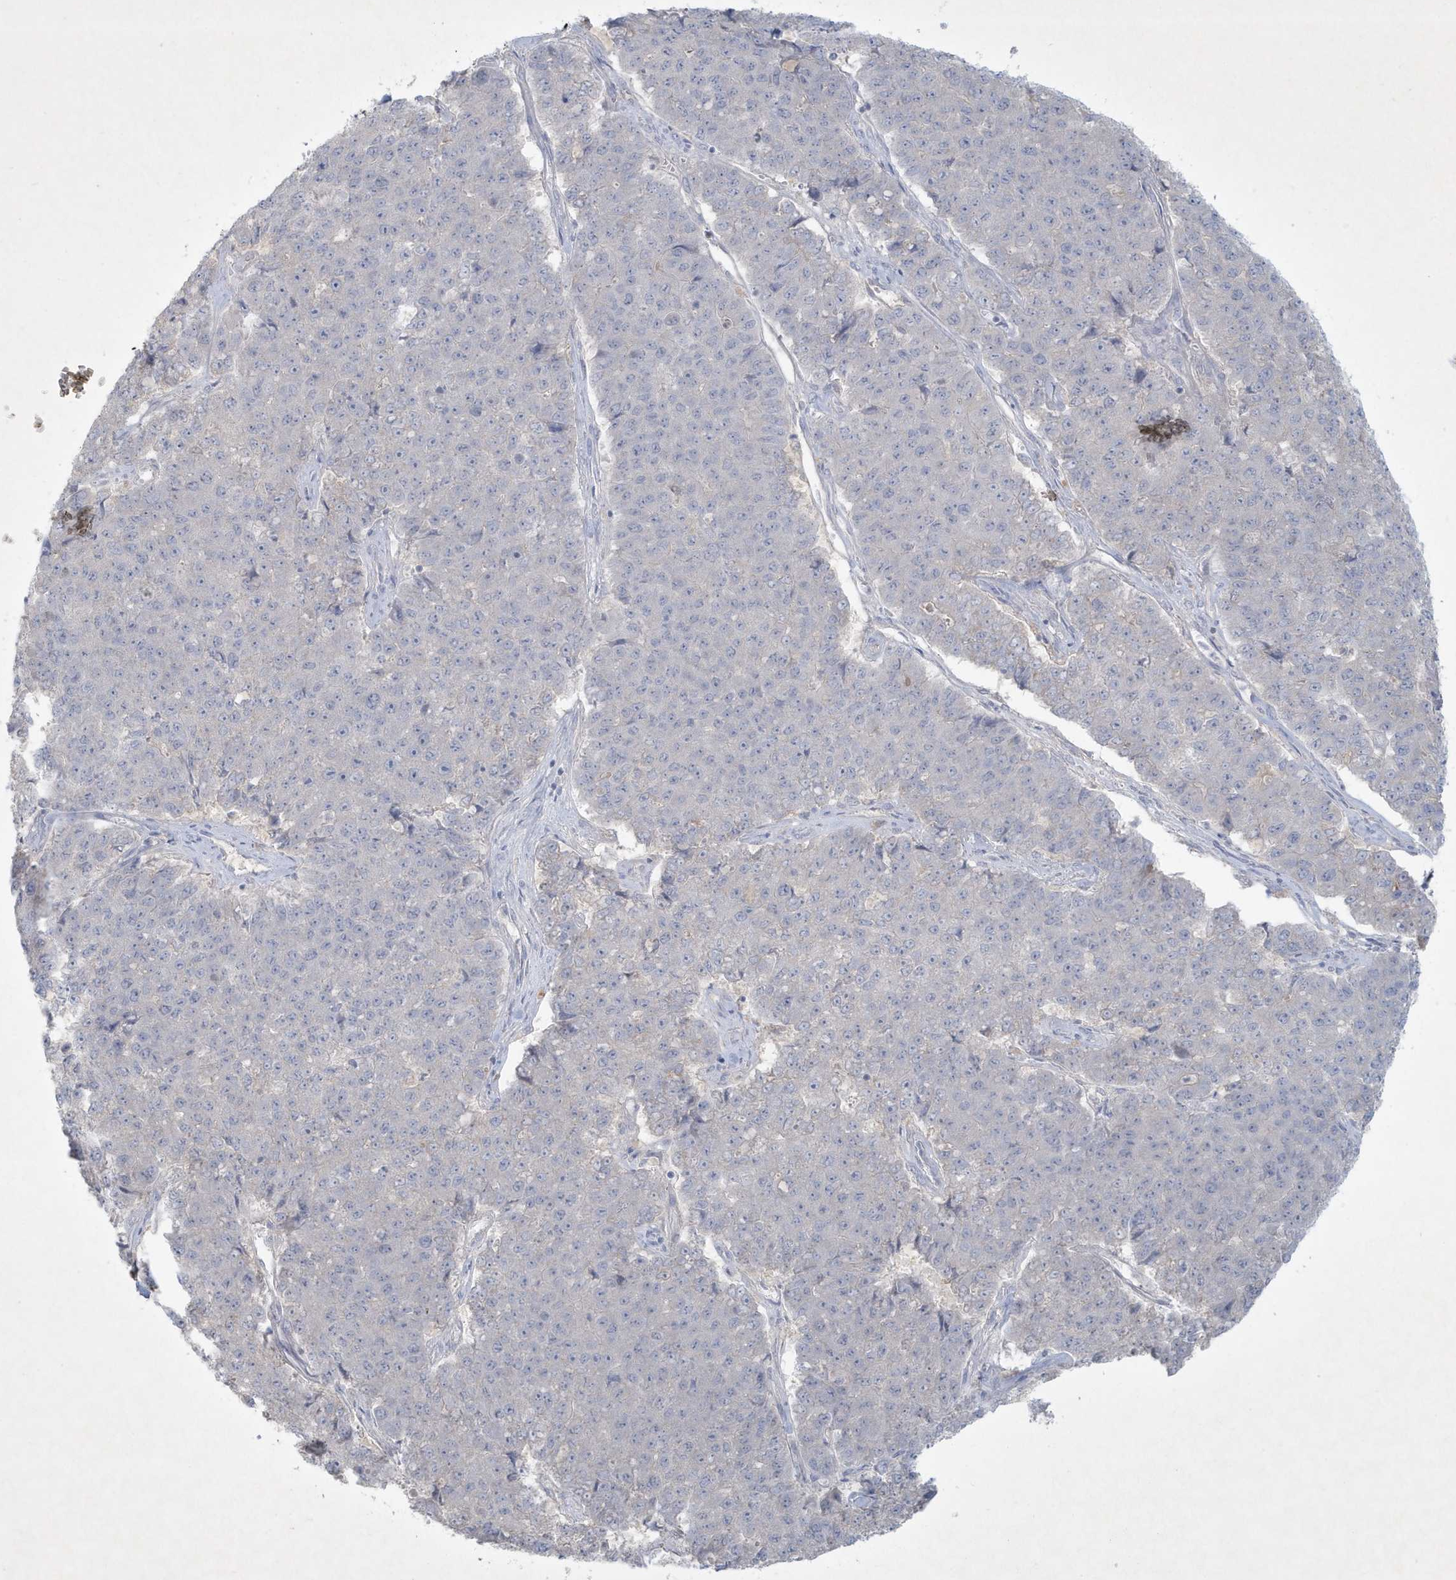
{"staining": {"intensity": "negative", "quantity": "none", "location": "none"}, "tissue": "pancreatic cancer", "cell_type": "Tumor cells", "image_type": "cancer", "snomed": [{"axis": "morphology", "description": "Adenocarcinoma, NOS"}, {"axis": "topography", "description": "Pancreas"}], "caption": "Immunohistochemistry of human pancreatic adenocarcinoma demonstrates no staining in tumor cells. The staining is performed using DAB (3,3'-diaminobenzidine) brown chromogen with nuclei counter-stained in using hematoxylin.", "gene": "CCDC24", "patient": {"sex": "male", "age": 50}}